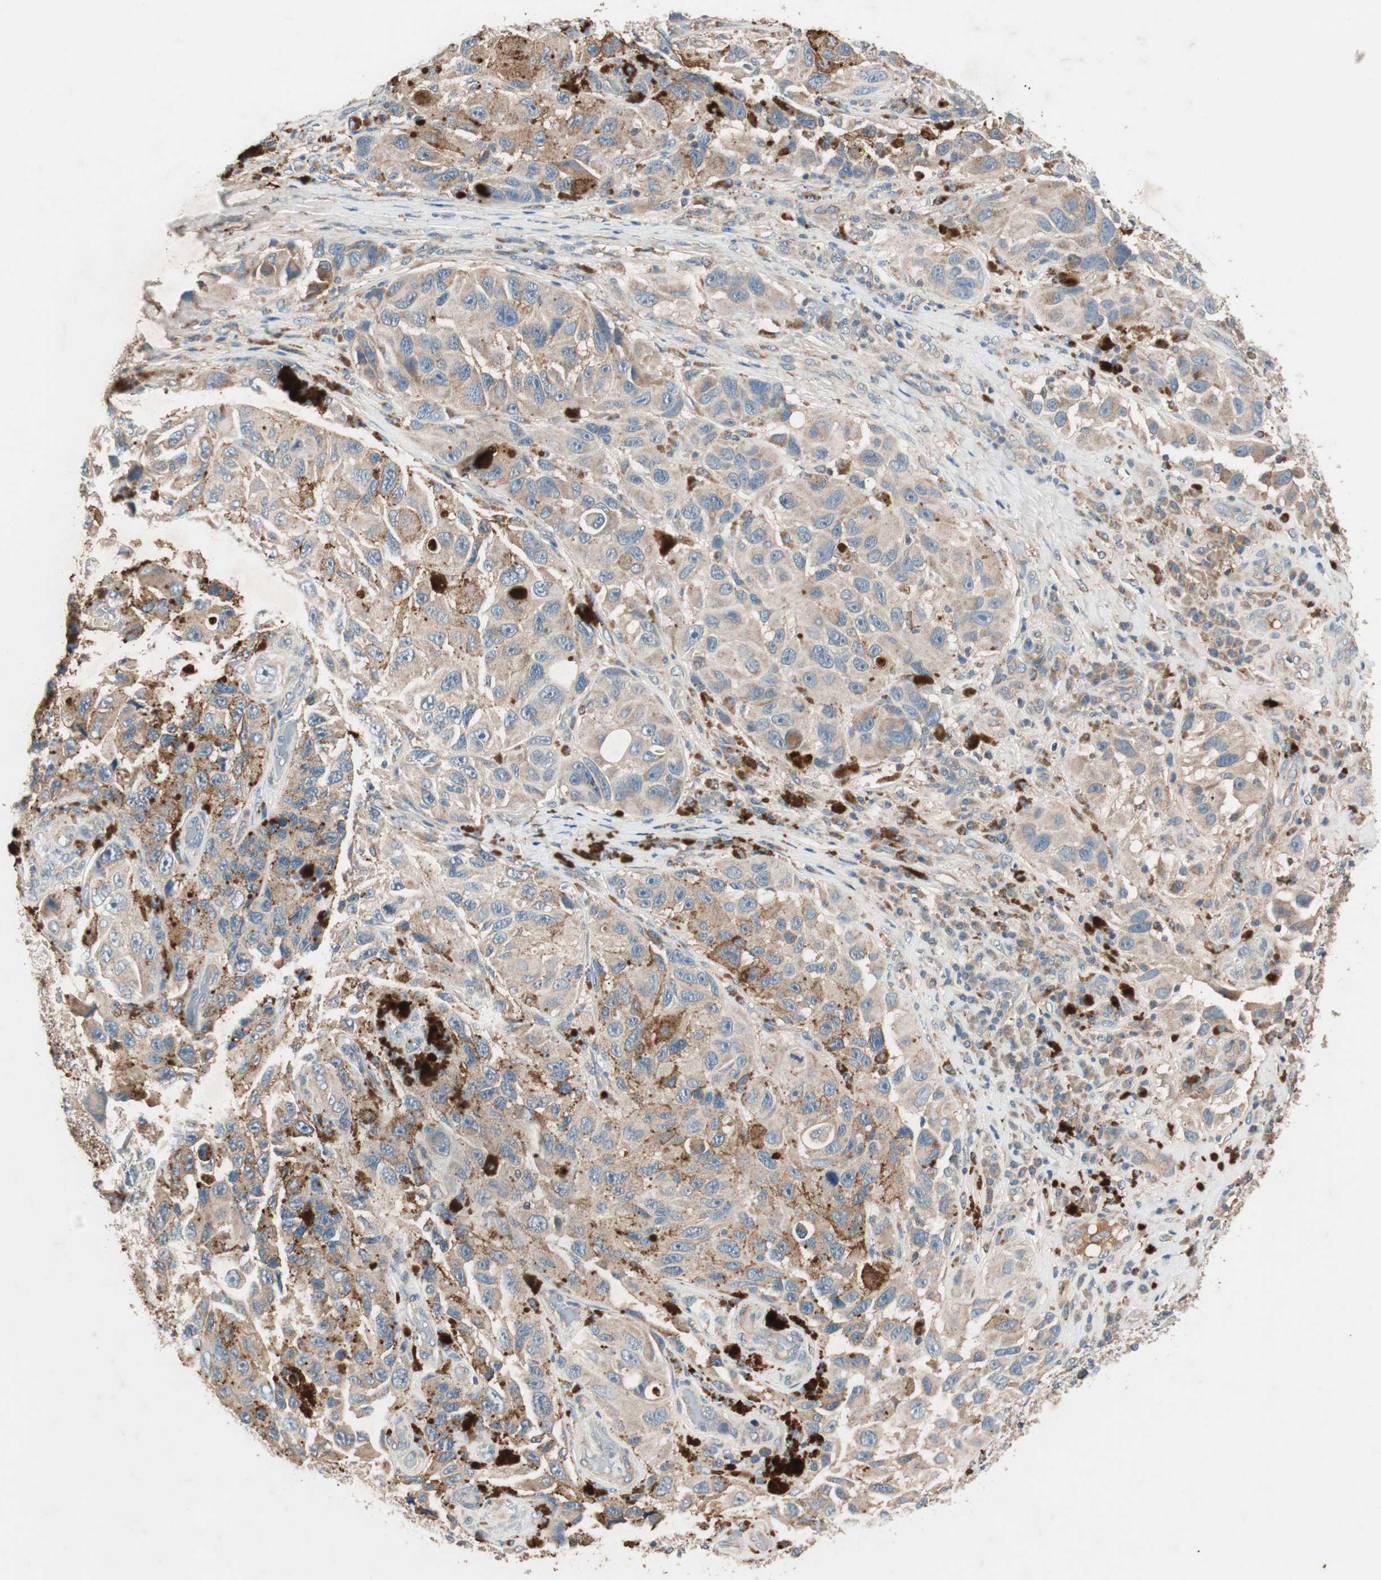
{"staining": {"intensity": "weak", "quantity": ">75%", "location": "cytoplasmic/membranous"}, "tissue": "melanoma", "cell_type": "Tumor cells", "image_type": "cancer", "snomed": [{"axis": "morphology", "description": "Malignant melanoma, NOS"}, {"axis": "topography", "description": "Skin"}], "caption": "A photomicrograph of human malignant melanoma stained for a protein exhibits weak cytoplasmic/membranous brown staining in tumor cells.", "gene": "HPN", "patient": {"sex": "female", "age": 73}}